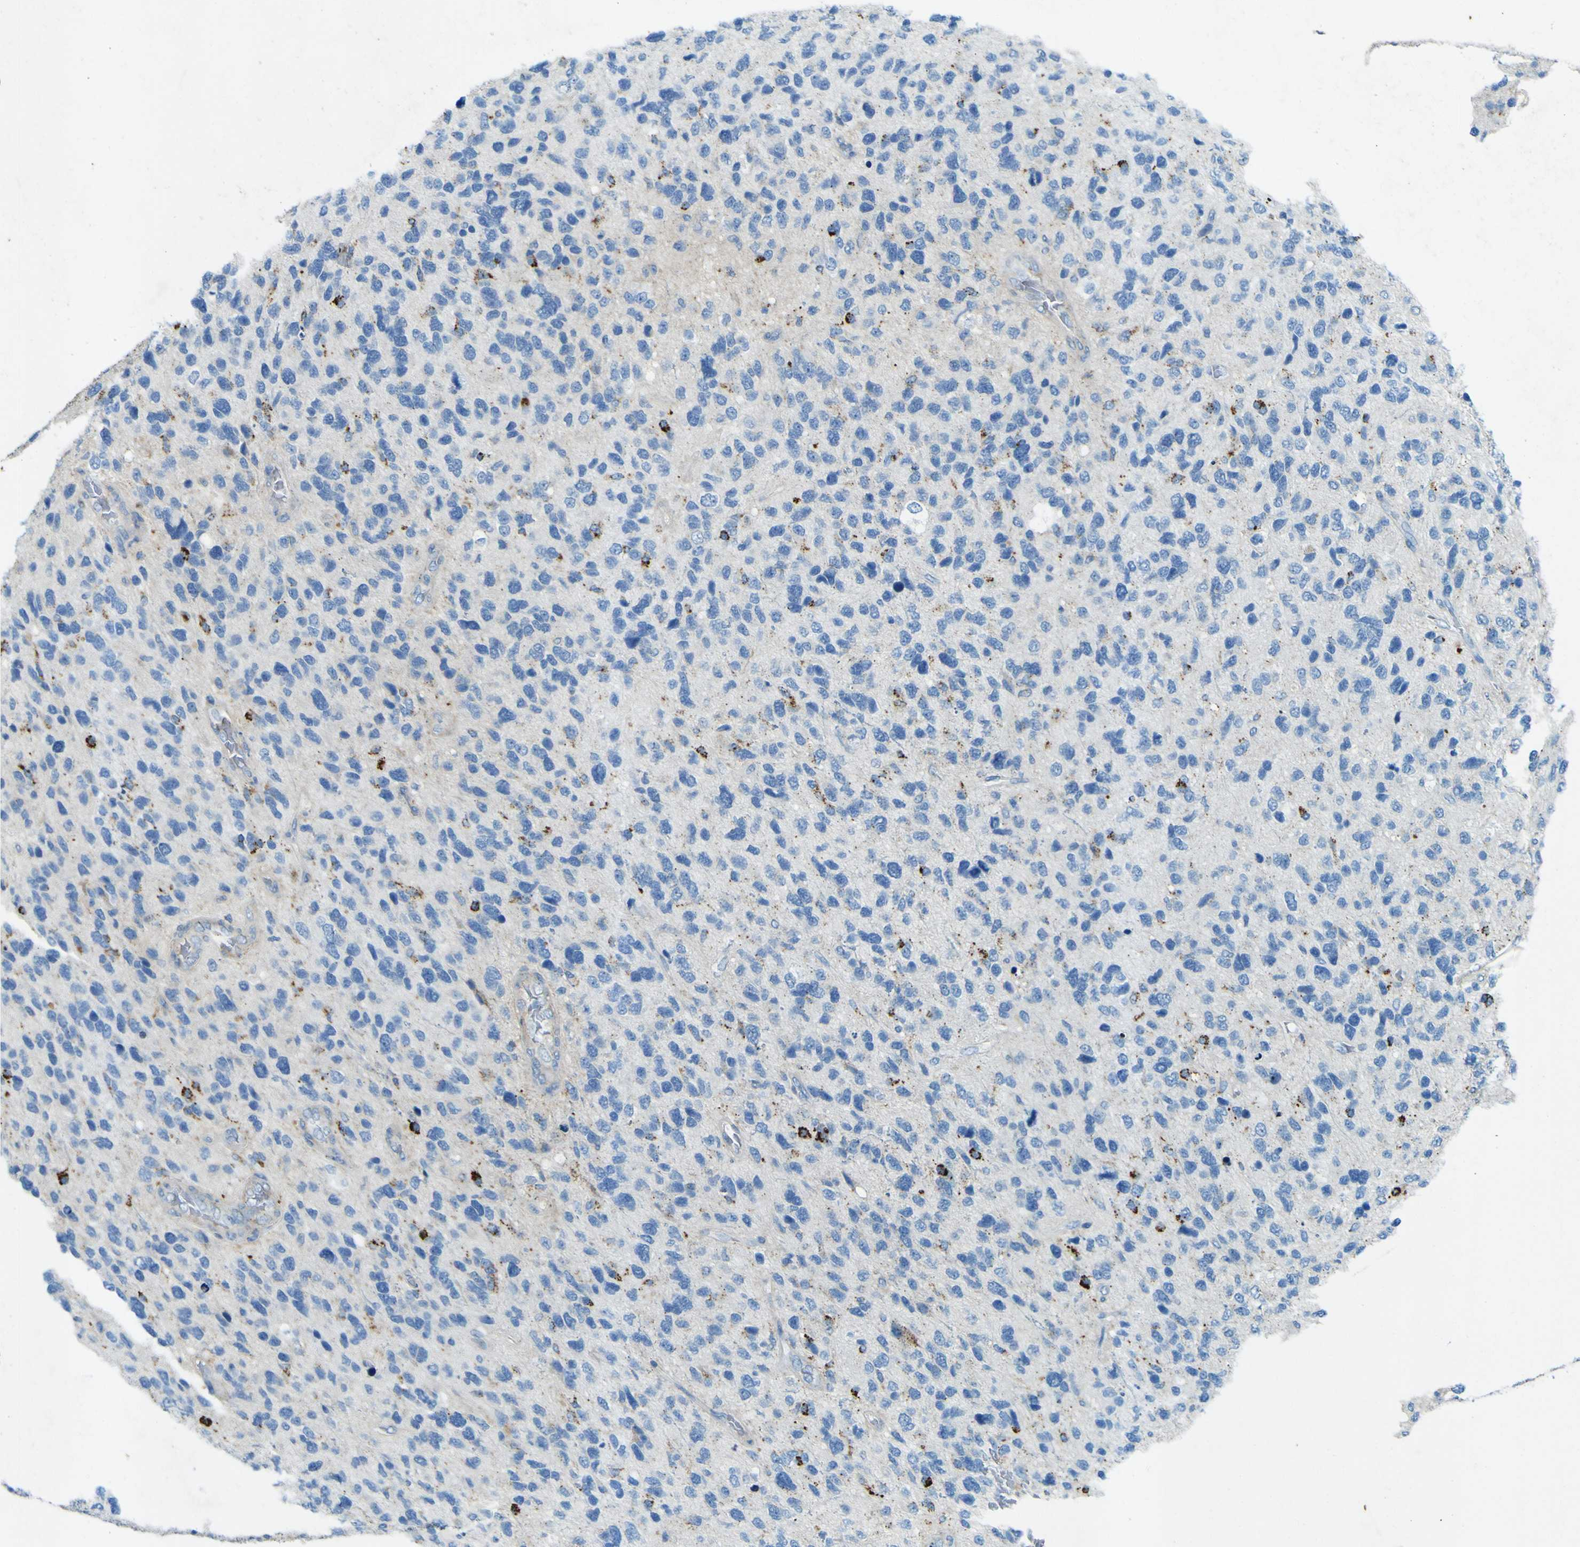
{"staining": {"intensity": "strong", "quantity": "<25%", "location": "cytoplasmic/membranous"}, "tissue": "glioma", "cell_type": "Tumor cells", "image_type": "cancer", "snomed": [{"axis": "morphology", "description": "Glioma, malignant, High grade"}, {"axis": "topography", "description": "Brain"}], "caption": "A brown stain shows strong cytoplasmic/membranous positivity of a protein in malignant glioma (high-grade) tumor cells.", "gene": "PDE9A", "patient": {"sex": "female", "age": 58}}